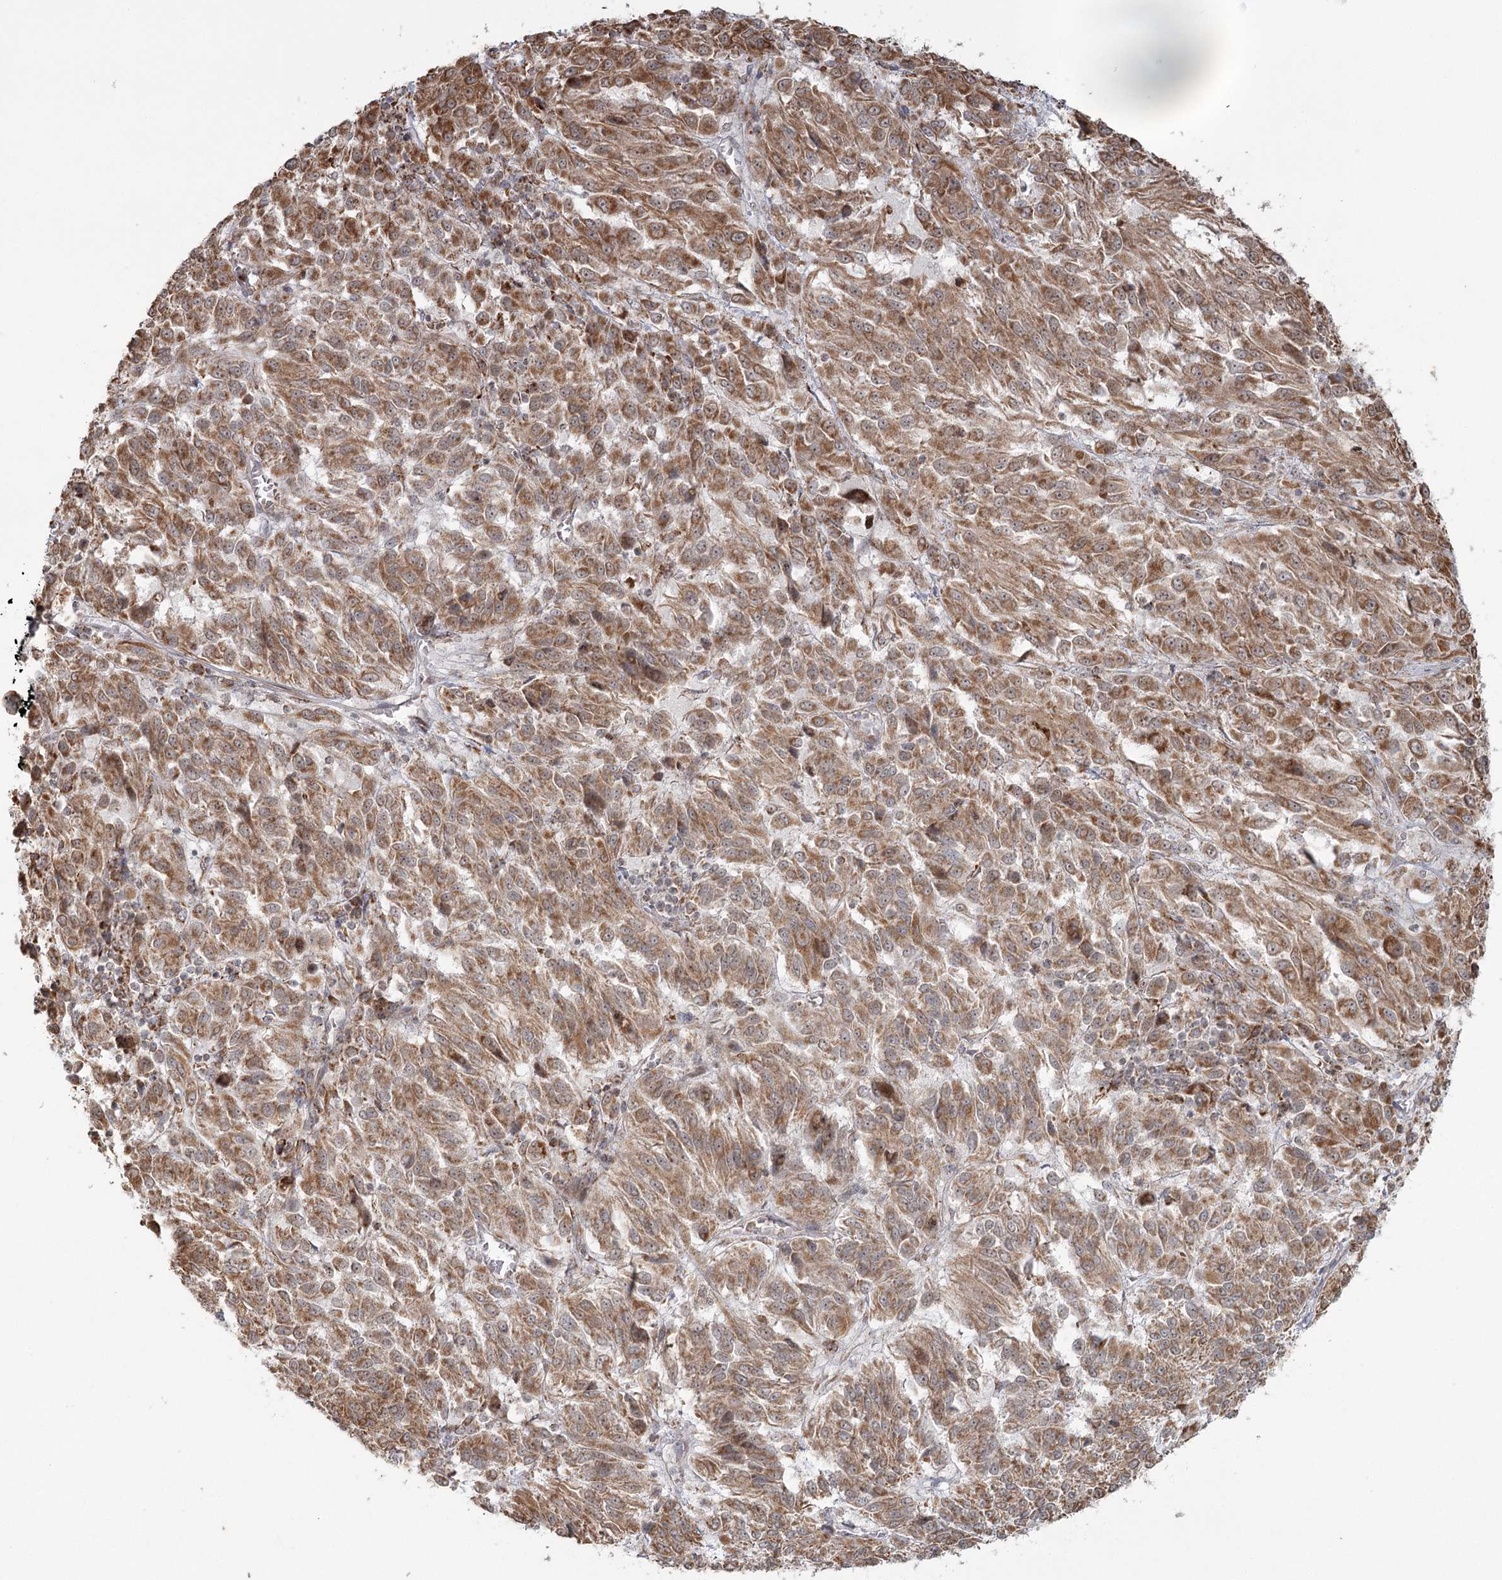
{"staining": {"intensity": "moderate", "quantity": ">75%", "location": "cytoplasmic/membranous"}, "tissue": "melanoma", "cell_type": "Tumor cells", "image_type": "cancer", "snomed": [{"axis": "morphology", "description": "Malignant melanoma, Metastatic site"}, {"axis": "topography", "description": "Lung"}], "caption": "Malignant melanoma (metastatic site) stained with immunohistochemistry (IHC) exhibits moderate cytoplasmic/membranous staining in approximately >75% of tumor cells.", "gene": "LACTB", "patient": {"sex": "male", "age": 64}}